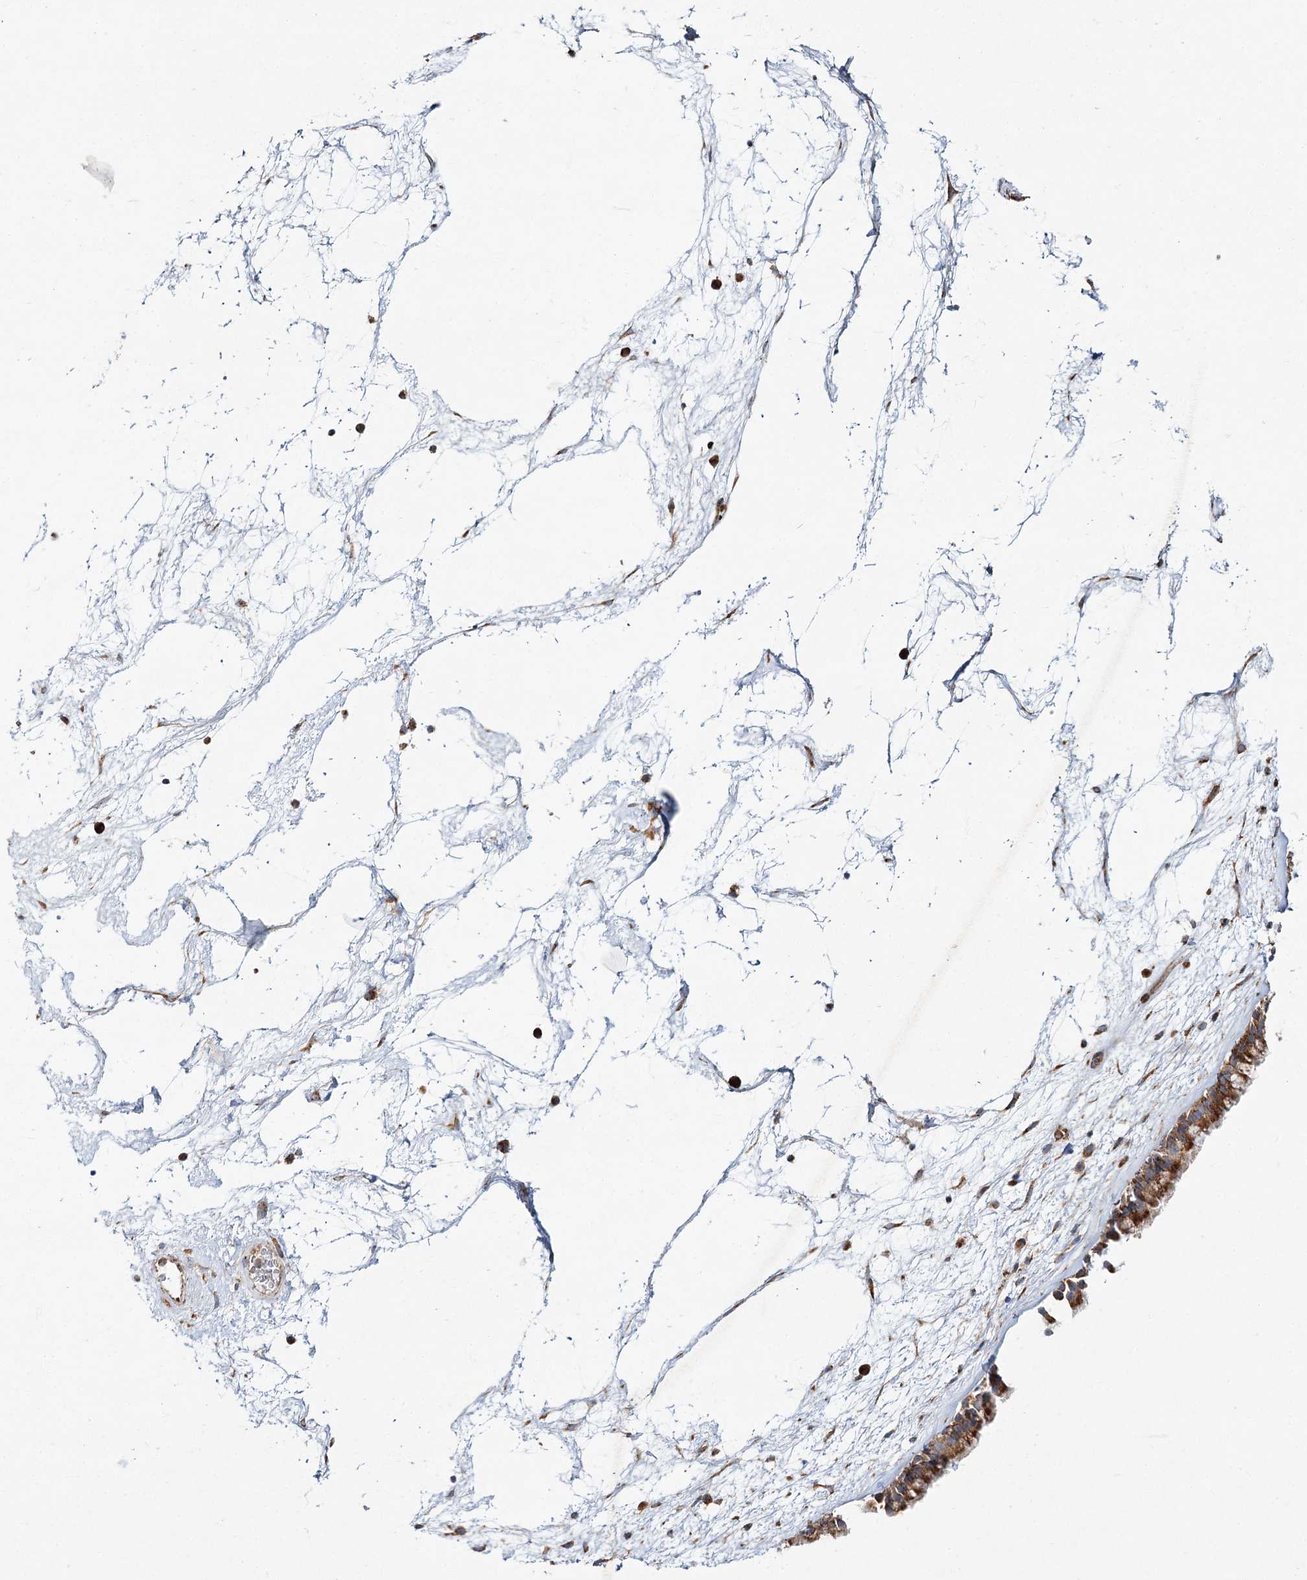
{"staining": {"intensity": "moderate", "quantity": ">75%", "location": "cytoplasmic/membranous"}, "tissue": "nasopharynx", "cell_type": "Respiratory epithelial cells", "image_type": "normal", "snomed": [{"axis": "morphology", "description": "Normal tissue, NOS"}, {"axis": "morphology", "description": "Inflammation, NOS"}, {"axis": "topography", "description": "Nasopharynx"}], "caption": "Immunohistochemistry (IHC) (DAB (3,3'-diaminobenzidine)) staining of normal human nasopharynx exhibits moderate cytoplasmic/membranous protein expression in approximately >75% of respiratory epithelial cells. (DAB IHC with brightfield microscopy, high magnification).", "gene": "ZFYVE16", "patient": {"sex": "male", "age": 48}}